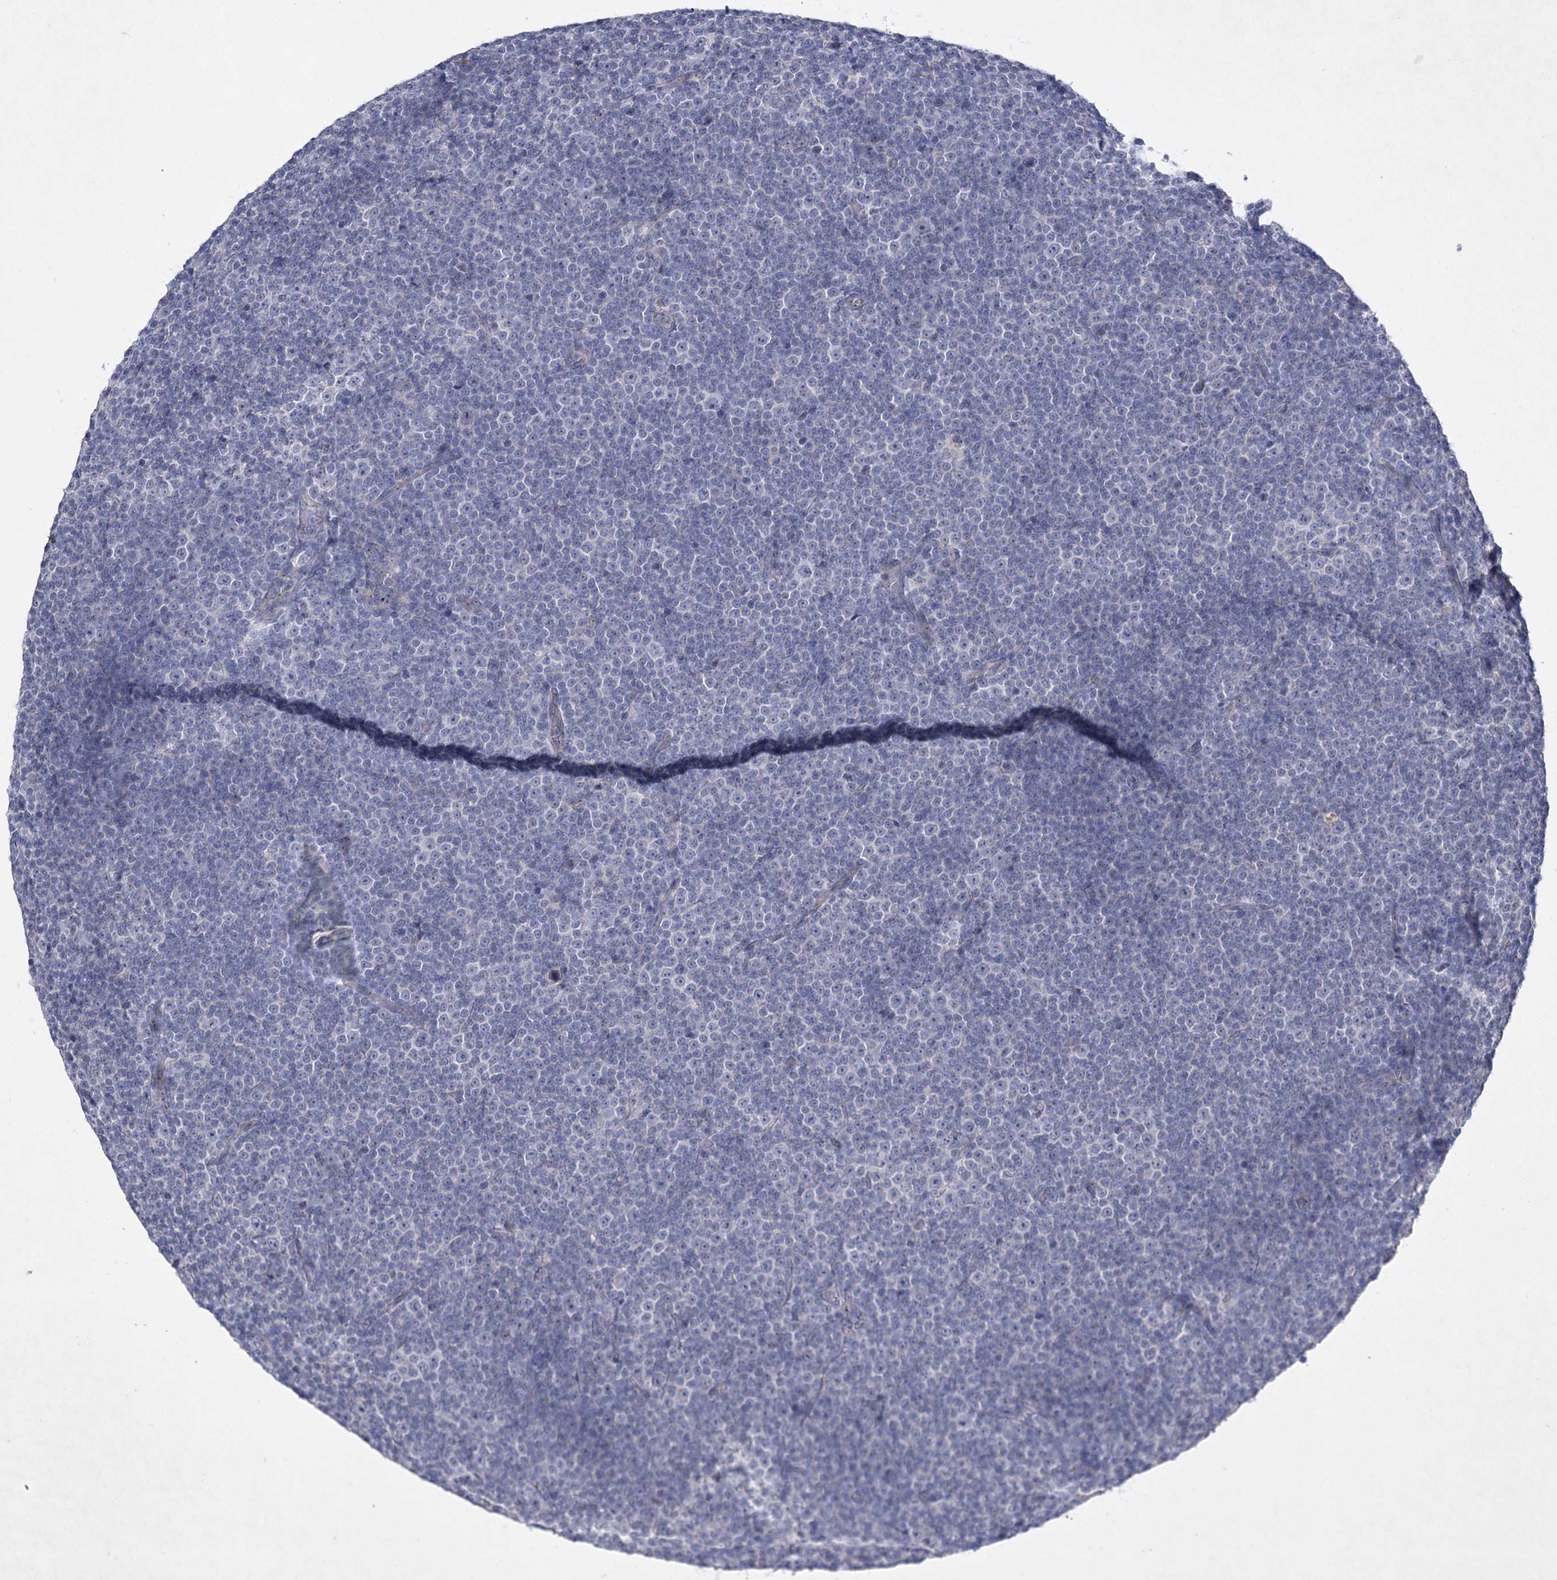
{"staining": {"intensity": "negative", "quantity": "none", "location": "none"}, "tissue": "lymphoma", "cell_type": "Tumor cells", "image_type": "cancer", "snomed": [{"axis": "morphology", "description": "Malignant lymphoma, non-Hodgkin's type, Low grade"}, {"axis": "topography", "description": "Lymph node"}], "caption": "Malignant lymphoma, non-Hodgkin's type (low-grade) was stained to show a protein in brown. There is no significant staining in tumor cells. The staining is performed using DAB brown chromogen with nuclei counter-stained in using hematoxylin.", "gene": "COX15", "patient": {"sex": "female", "age": 67}}